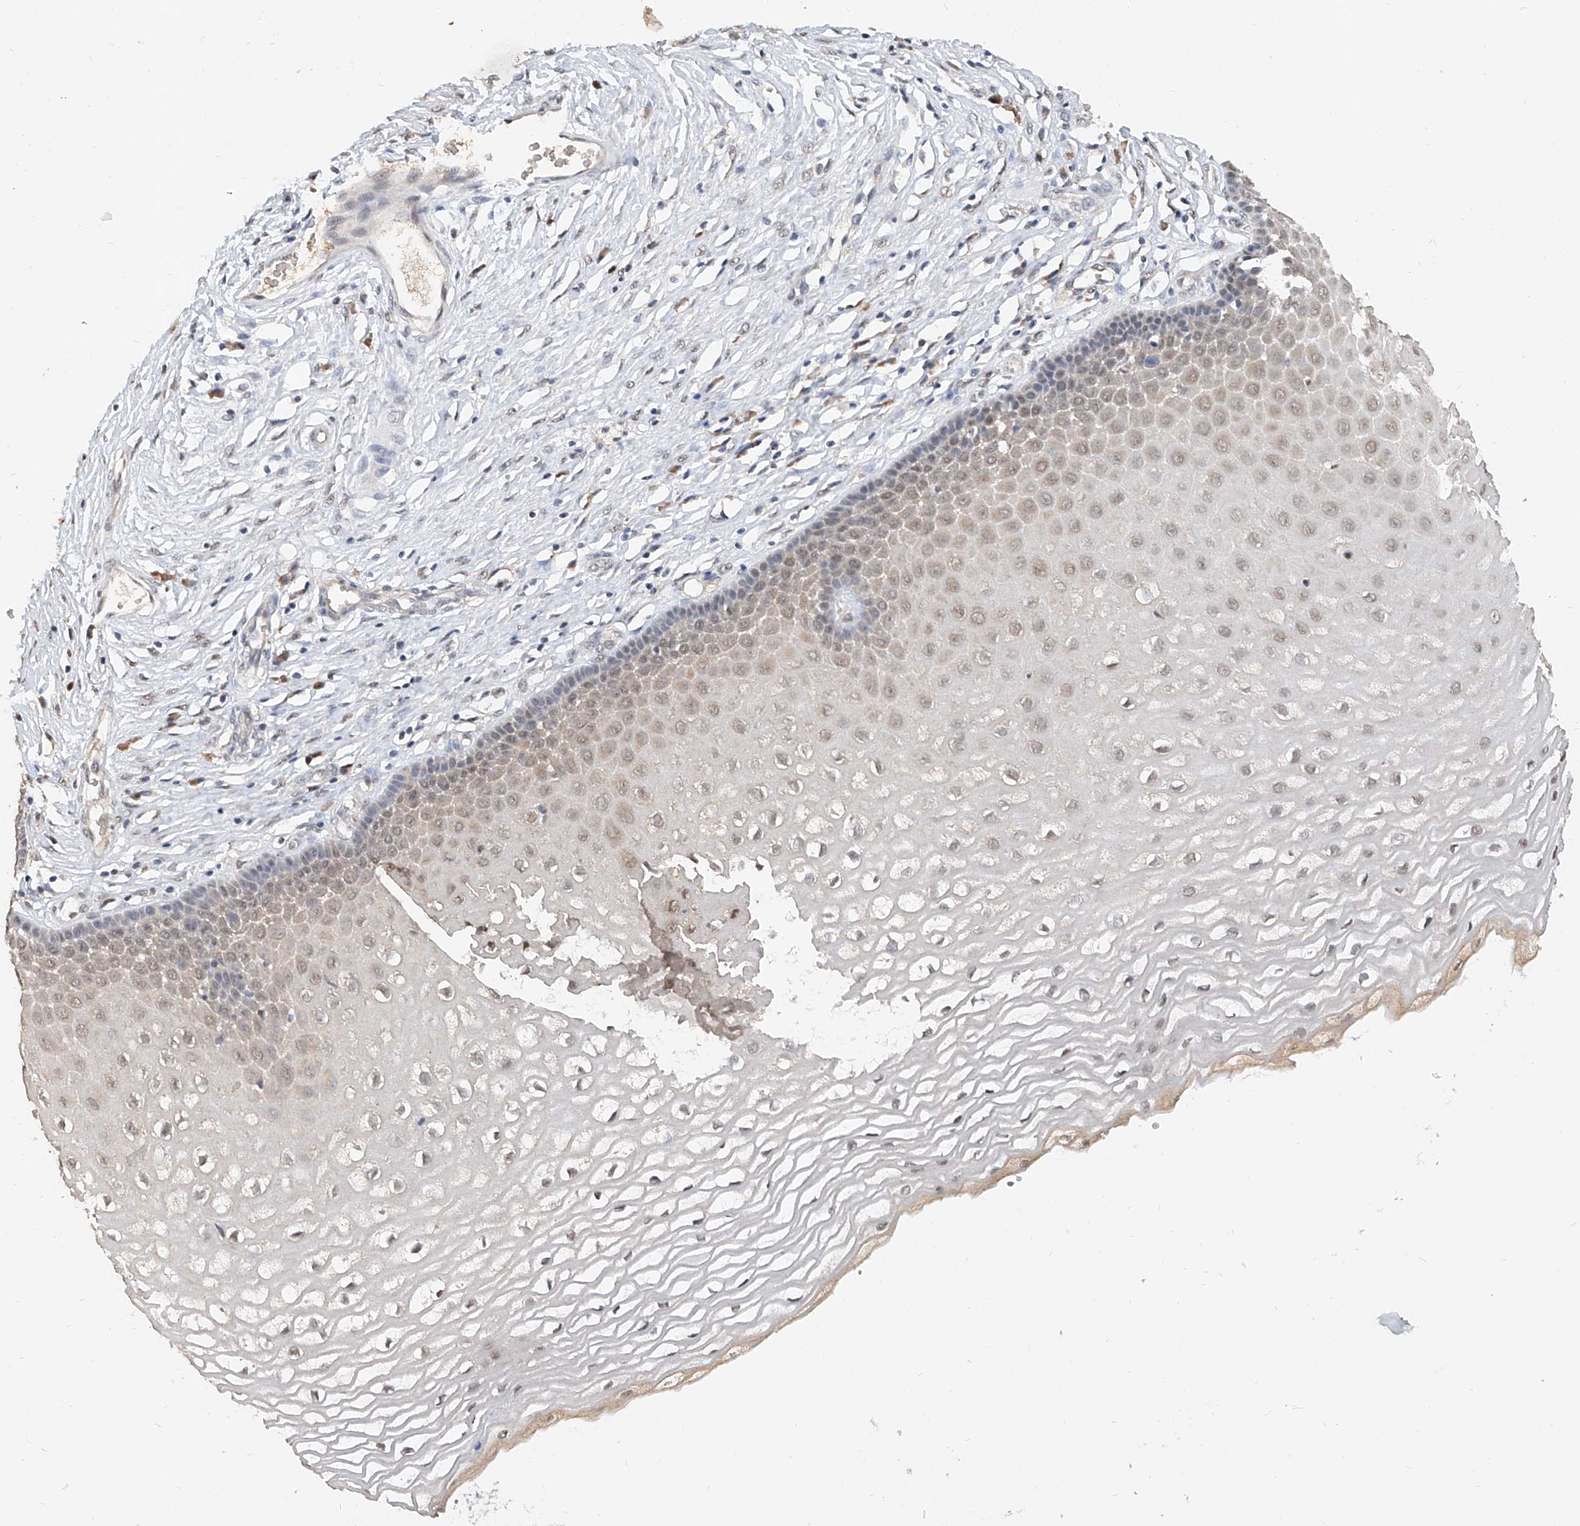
{"staining": {"intensity": "weak", "quantity": "<25%", "location": "nuclear"}, "tissue": "cervix", "cell_type": "Glandular cells", "image_type": "normal", "snomed": [{"axis": "morphology", "description": "Normal tissue, NOS"}, {"axis": "topography", "description": "Cervix"}], "caption": "Immunohistochemistry (IHC) micrograph of normal human cervix stained for a protein (brown), which exhibits no positivity in glandular cells.", "gene": "CARMIL3", "patient": {"sex": "female", "age": 55}}